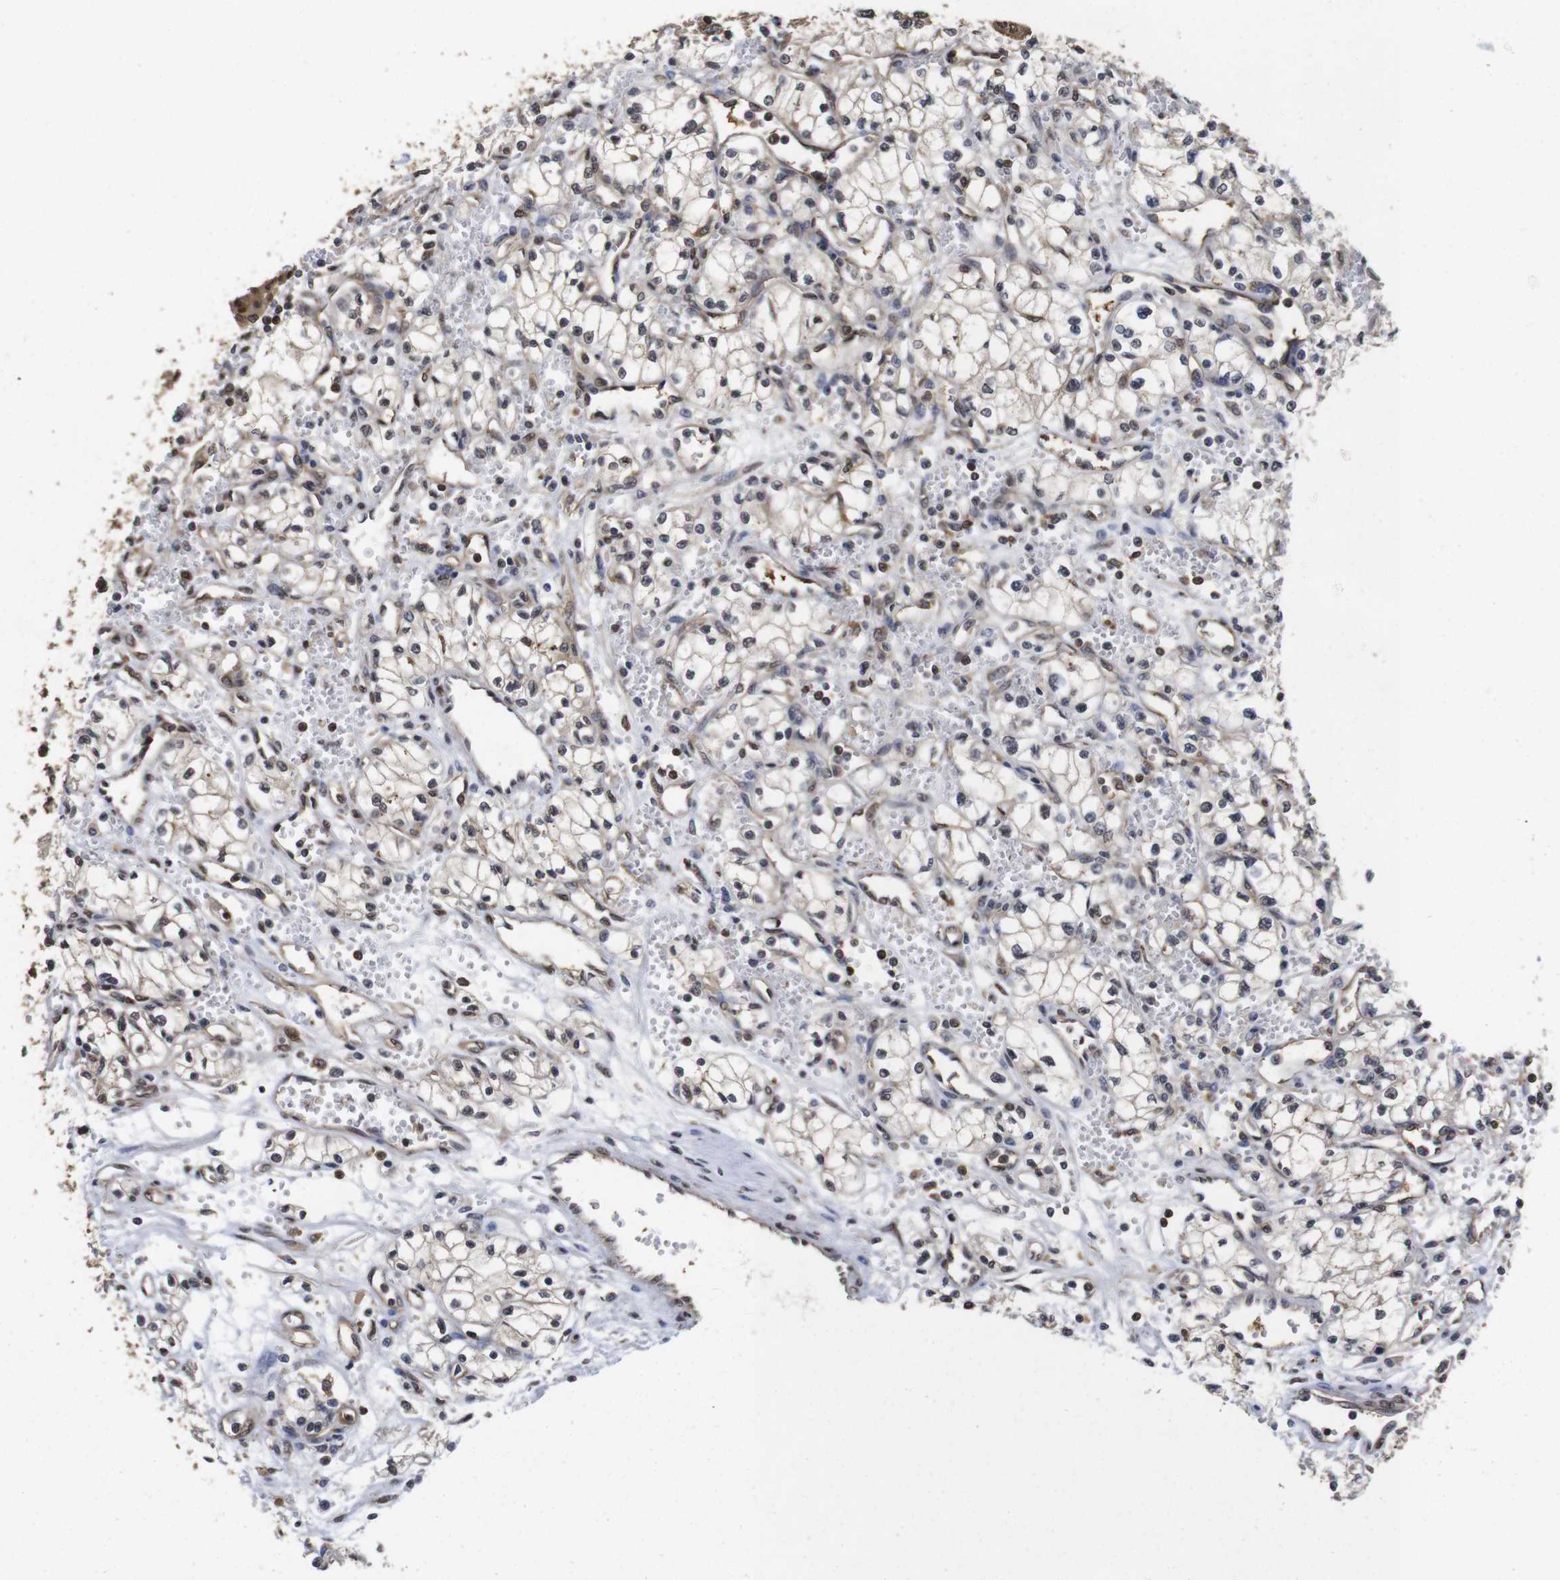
{"staining": {"intensity": "weak", "quantity": ">75%", "location": "cytoplasmic/membranous,nuclear"}, "tissue": "renal cancer", "cell_type": "Tumor cells", "image_type": "cancer", "snomed": [{"axis": "morphology", "description": "Normal tissue, NOS"}, {"axis": "morphology", "description": "Adenocarcinoma, NOS"}, {"axis": "topography", "description": "Kidney"}], "caption": "There is low levels of weak cytoplasmic/membranous and nuclear positivity in tumor cells of renal cancer (adenocarcinoma), as demonstrated by immunohistochemical staining (brown color).", "gene": "SUMO3", "patient": {"sex": "male", "age": 59}}